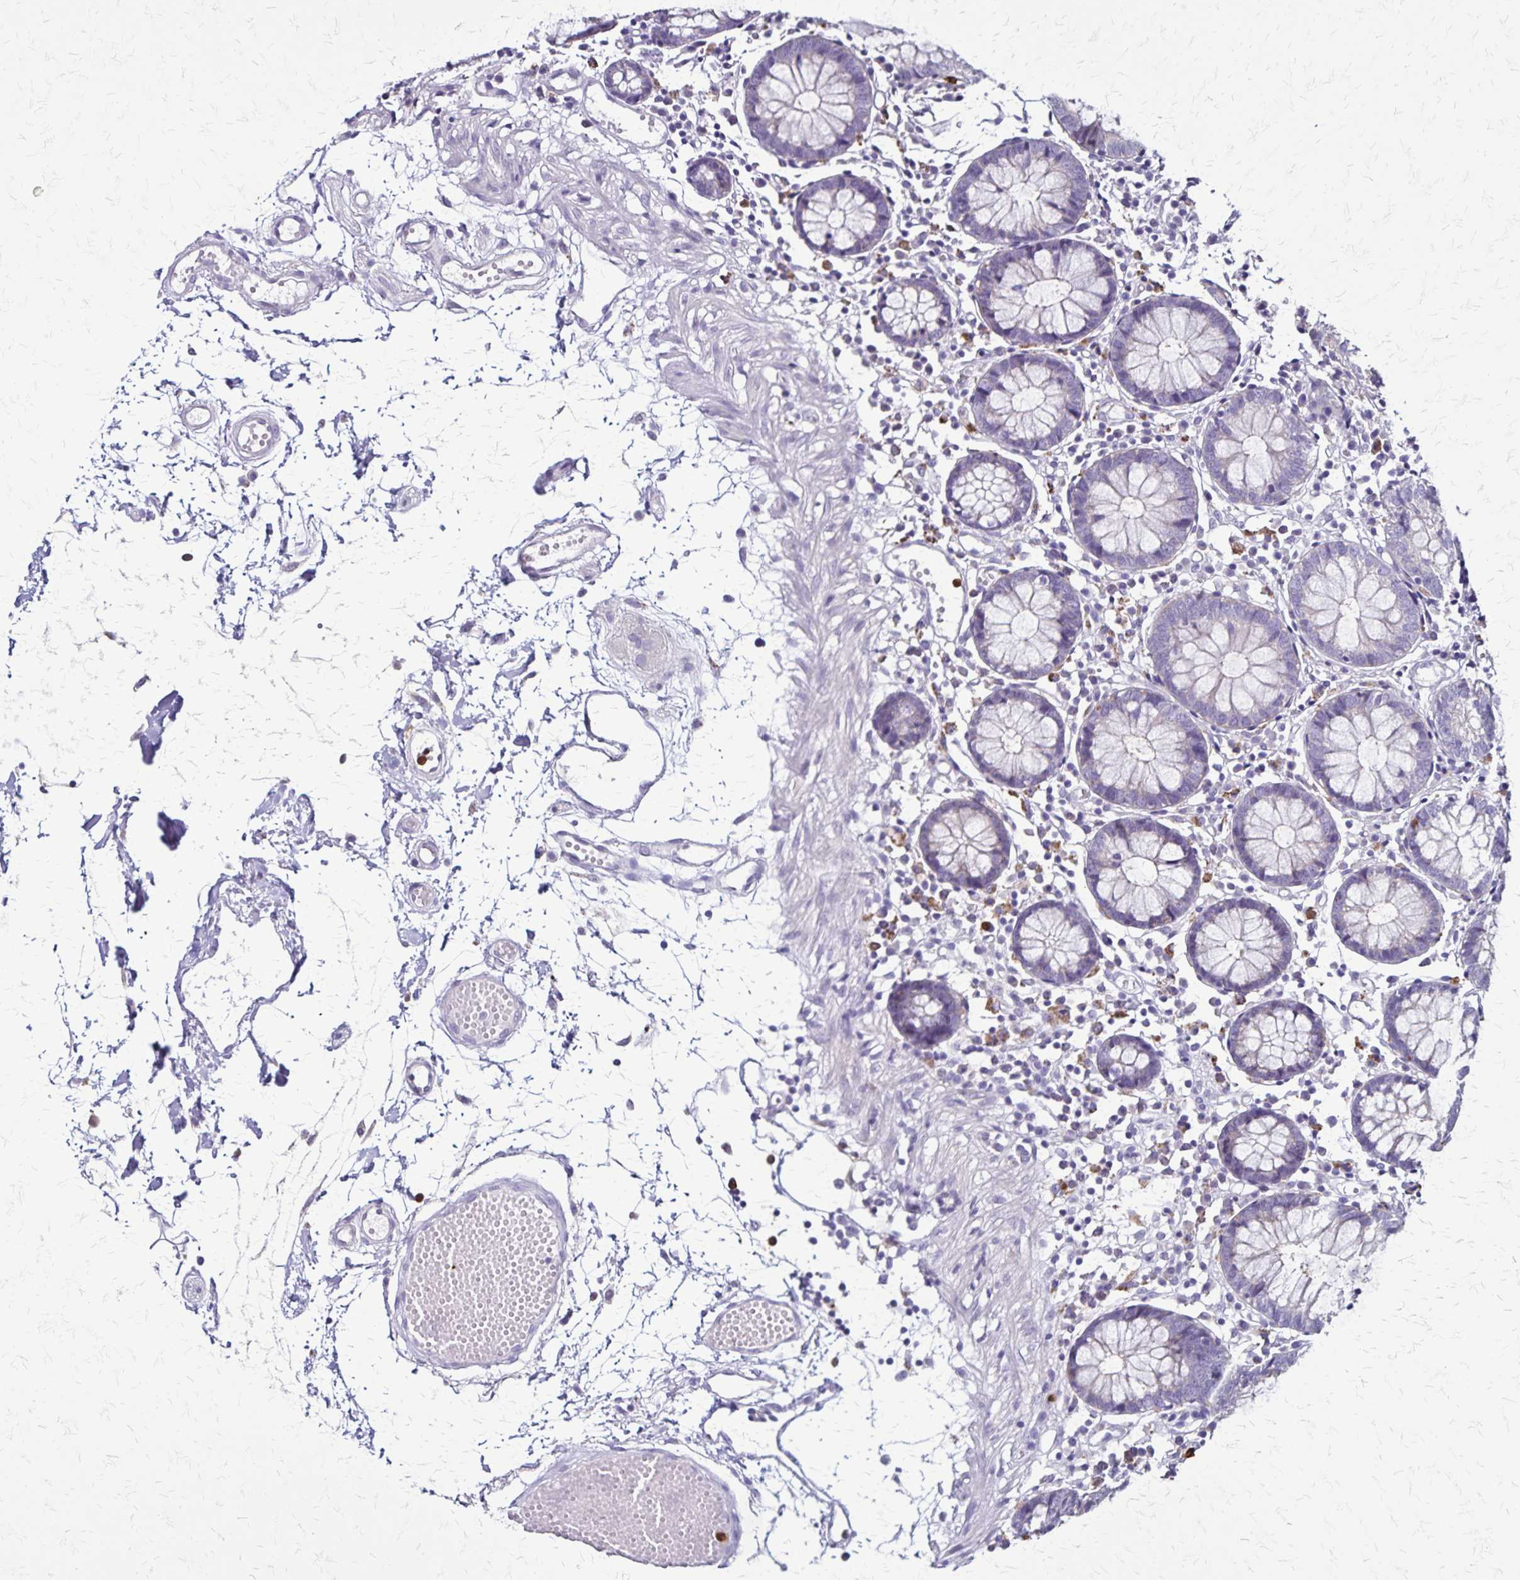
{"staining": {"intensity": "negative", "quantity": "none", "location": "none"}, "tissue": "colon", "cell_type": "Endothelial cells", "image_type": "normal", "snomed": [{"axis": "morphology", "description": "Normal tissue, NOS"}, {"axis": "morphology", "description": "Adenocarcinoma, NOS"}, {"axis": "topography", "description": "Colon"}], "caption": "DAB (3,3'-diaminobenzidine) immunohistochemical staining of benign human colon shows no significant staining in endothelial cells.", "gene": "ULBP3", "patient": {"sex": "male", "age": 83}}